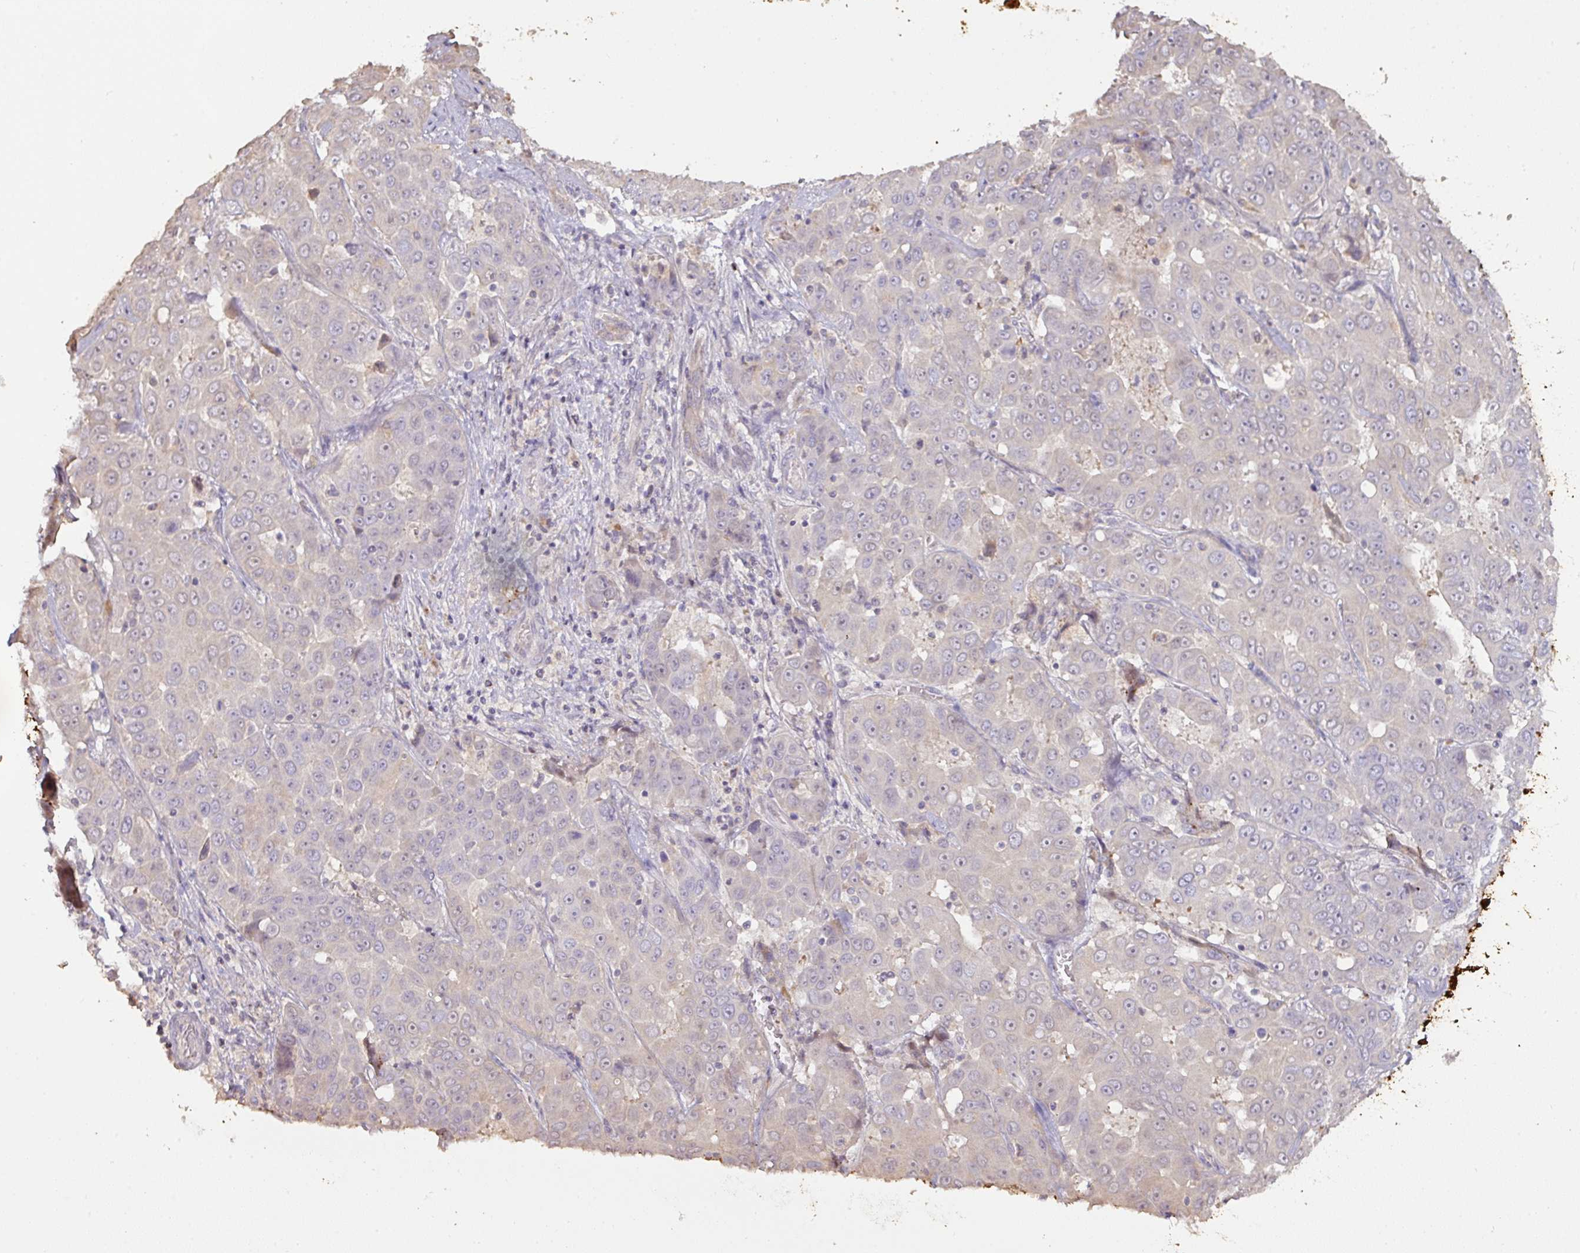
{"staining": {"intensity": "negative", "quantity": "none", "location": "none"}, "tissue": "liver cancer", "cell_type": "Tumor cells", "image_type": "cancer", "snomed": [{"axis": "morphology", "description": "Cholangiocarcinoma"}, {"axis": "topography", "description": "Liver"}], "caption": "This is an immunohistochemistry image of human liver cholangiocarcinoma. There is no expression in tumor cells.", "gene": "CXCR5", "patient": {"sex": "female", "age": 52}}